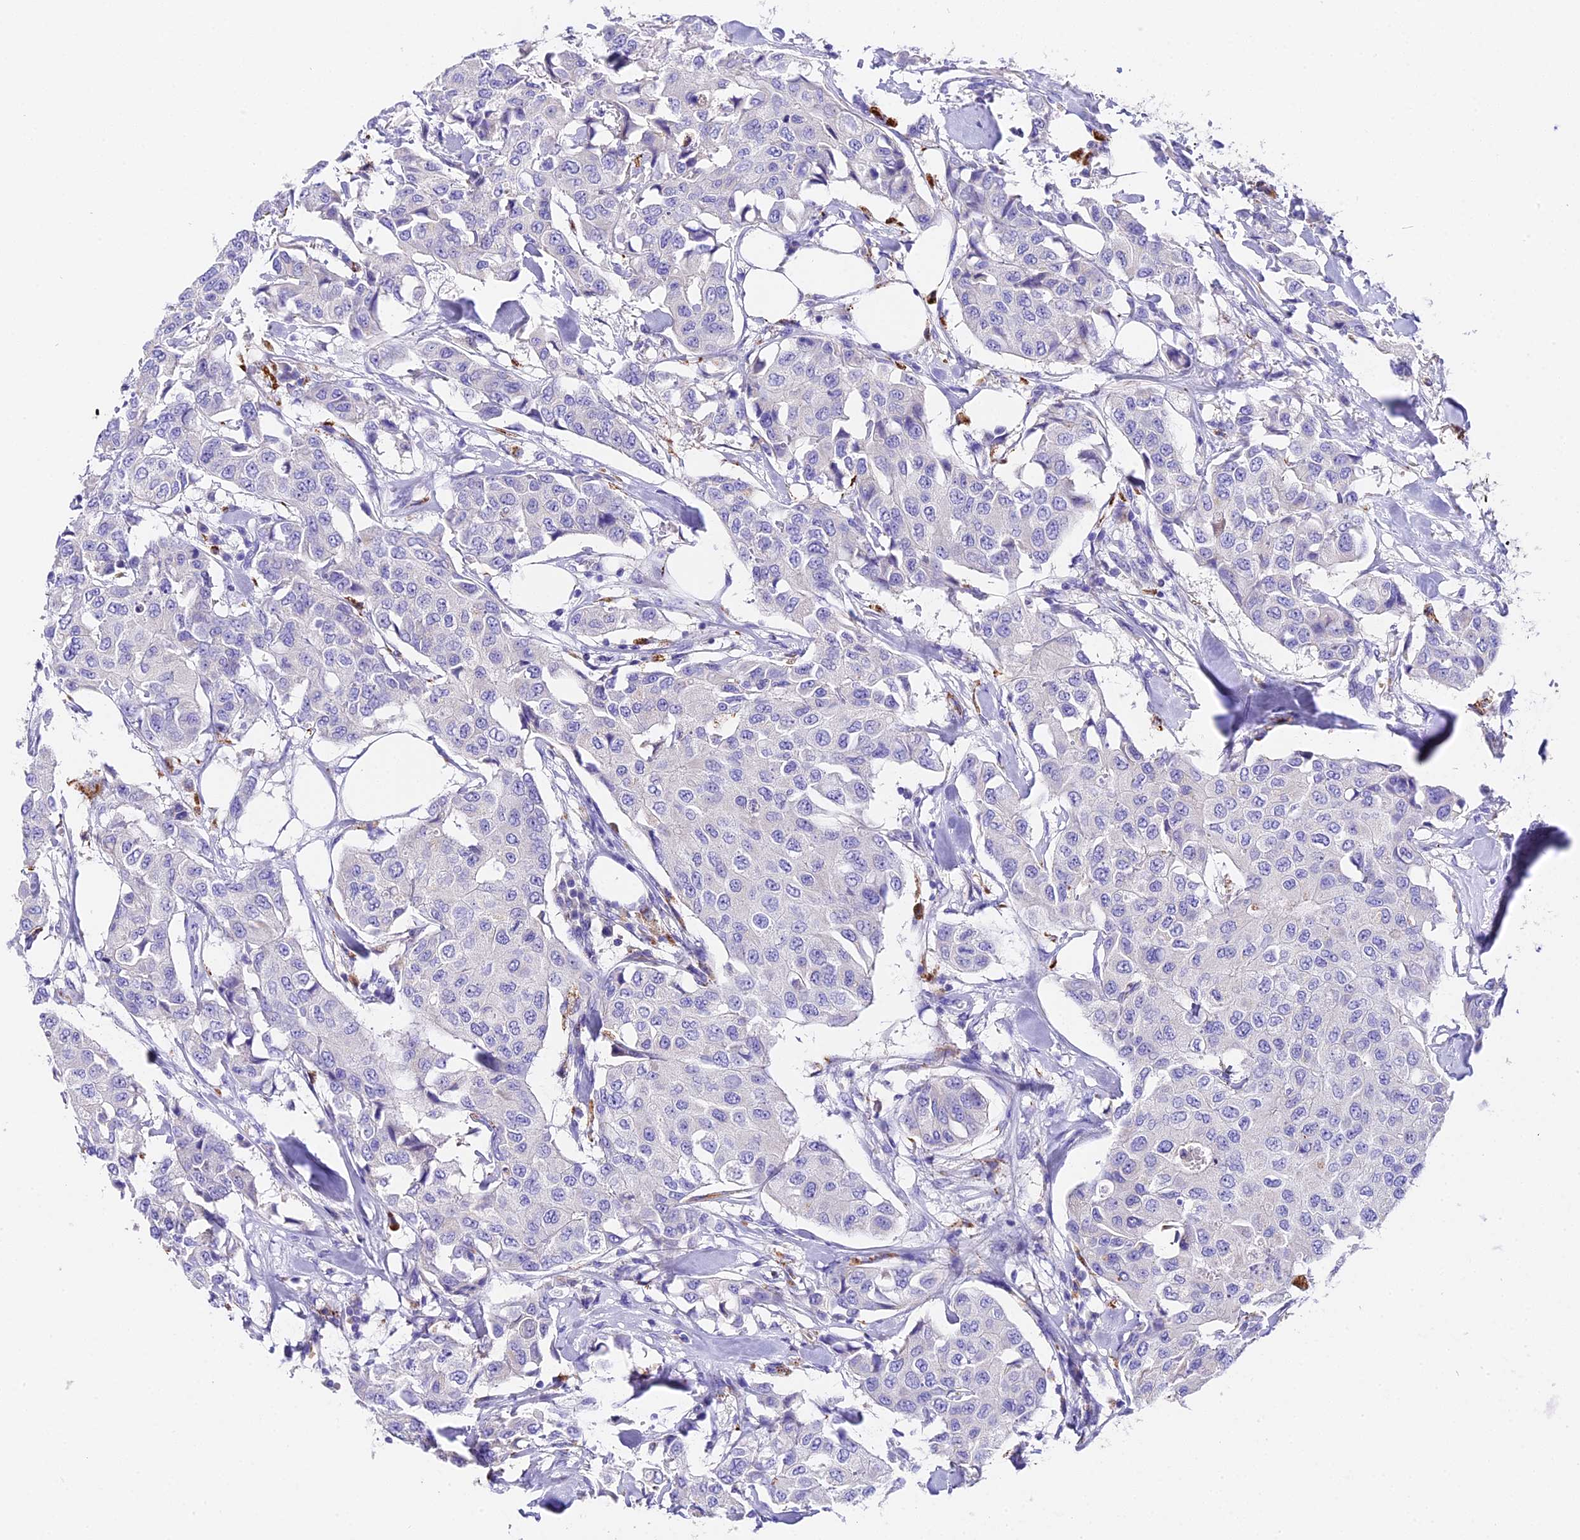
{"staining": {"intensity": "negative", "quantity": "none", "location": "none"}, "tissue": "breast cancer", "cell_type": "Tumor cells", "image_type": "cancer", "snomed": [{"axis": "morphology", "description": "Duct carcinoma"}, {"axis": "topography", "description": "Breast"}], "caption": "A photomicrograph of invasive ductal carcinoma (breast) stained for a protein exhibits no brown staining in tumor cells. (DAB IHC visualized using brightfield microscopy, high magnification).", "gene": "LYPD6", "patient": {"sex": "female", "age": 80}}